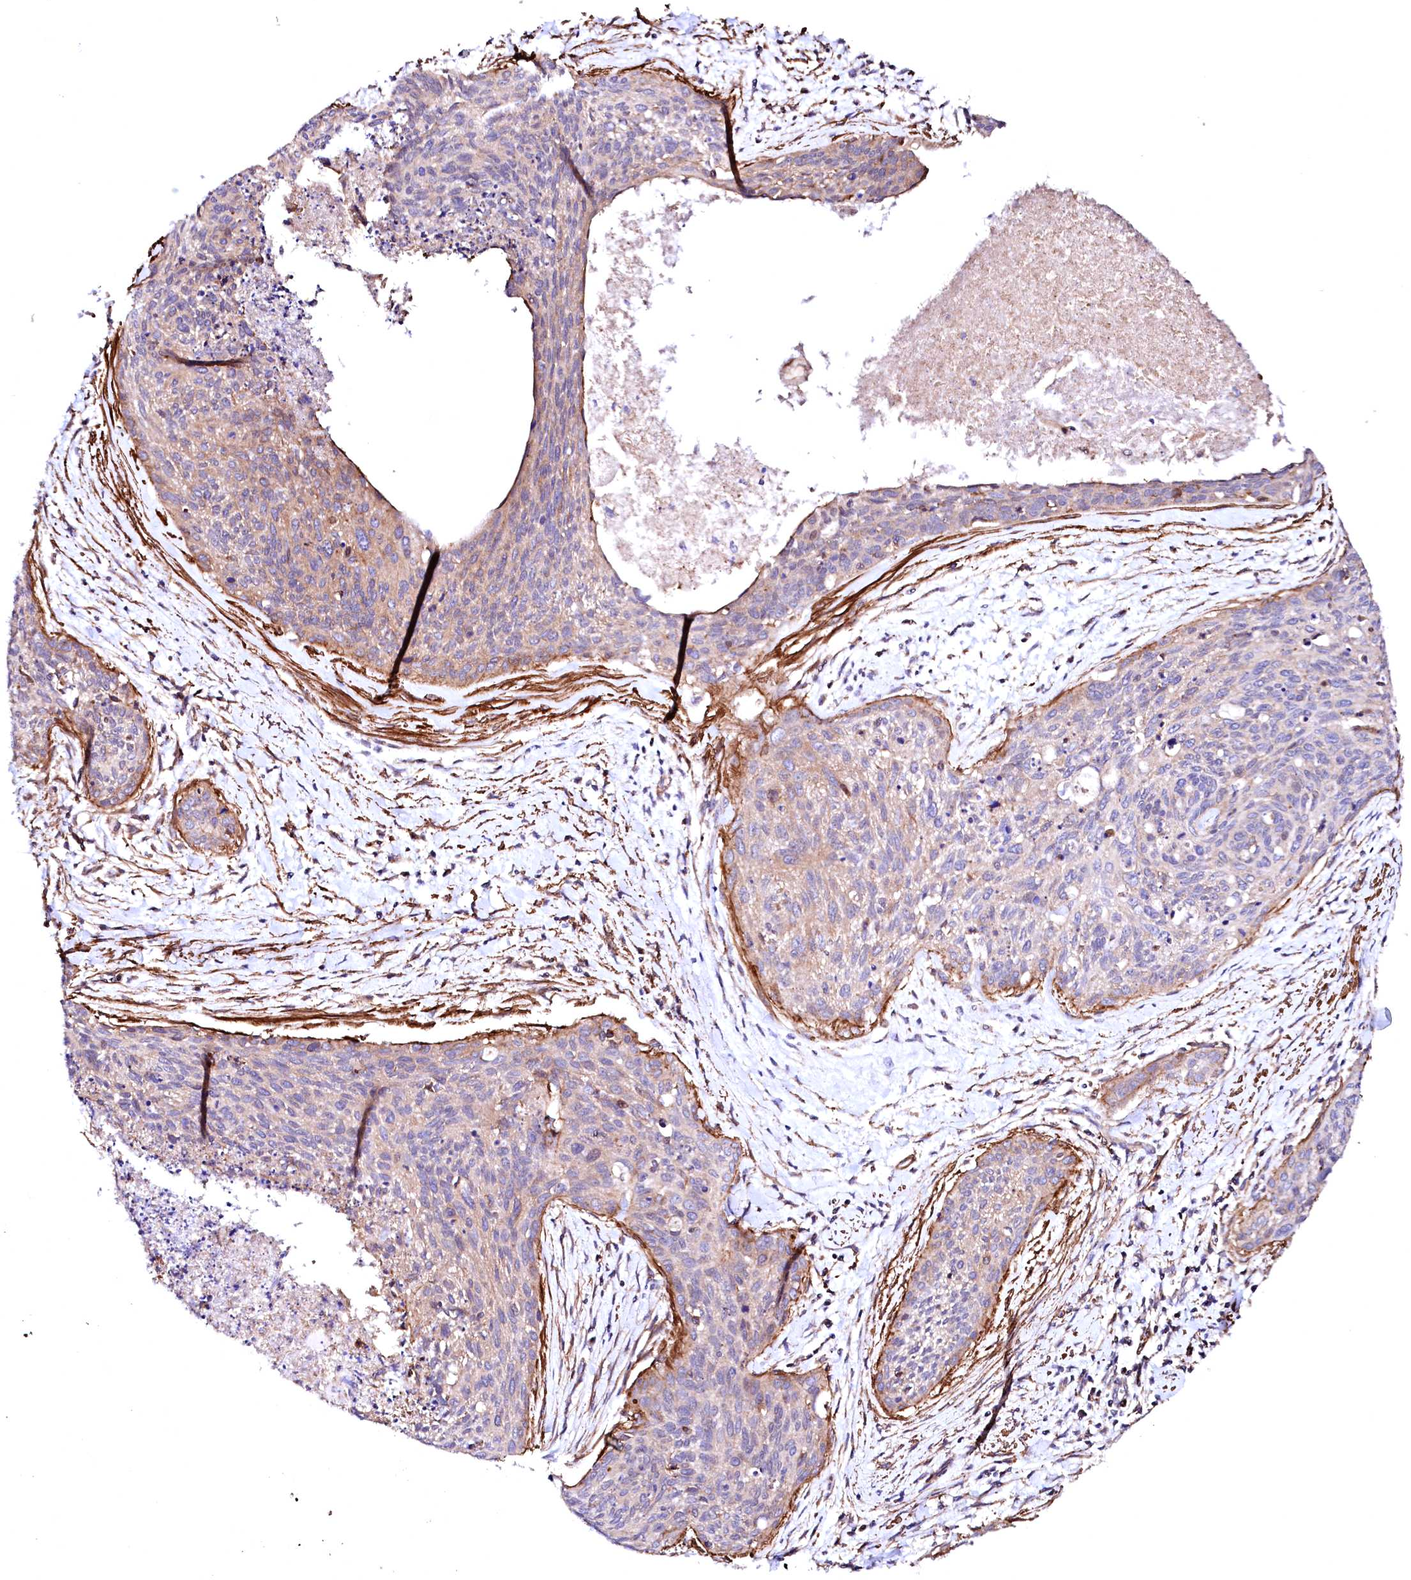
{"staining": {"intensity": "weak", "quantity": "<25%", "location": "cytoplasmic/membranous"}, "tissue": "cervical cancer", "cell_type": "Tumor cells", "image_type": "cancer", "snomed": [{"axis": "morphology", "description": "Squamous cell carcinoma, NOS"}, {"axis": "topography", "description": "Cervix"}], "caption": "Tumor cells are negative for protein expression in human cervical squamous cell carcinoma. Brightfield microscopy of immunohistochemistry (IHC) stained with DAB (3,3'-diaminobenzidine) (brown) and hematoxylin (blue), captured at high magnification.", "gene": "GPR176", "patient": {"sex": "female", "age": 55}}